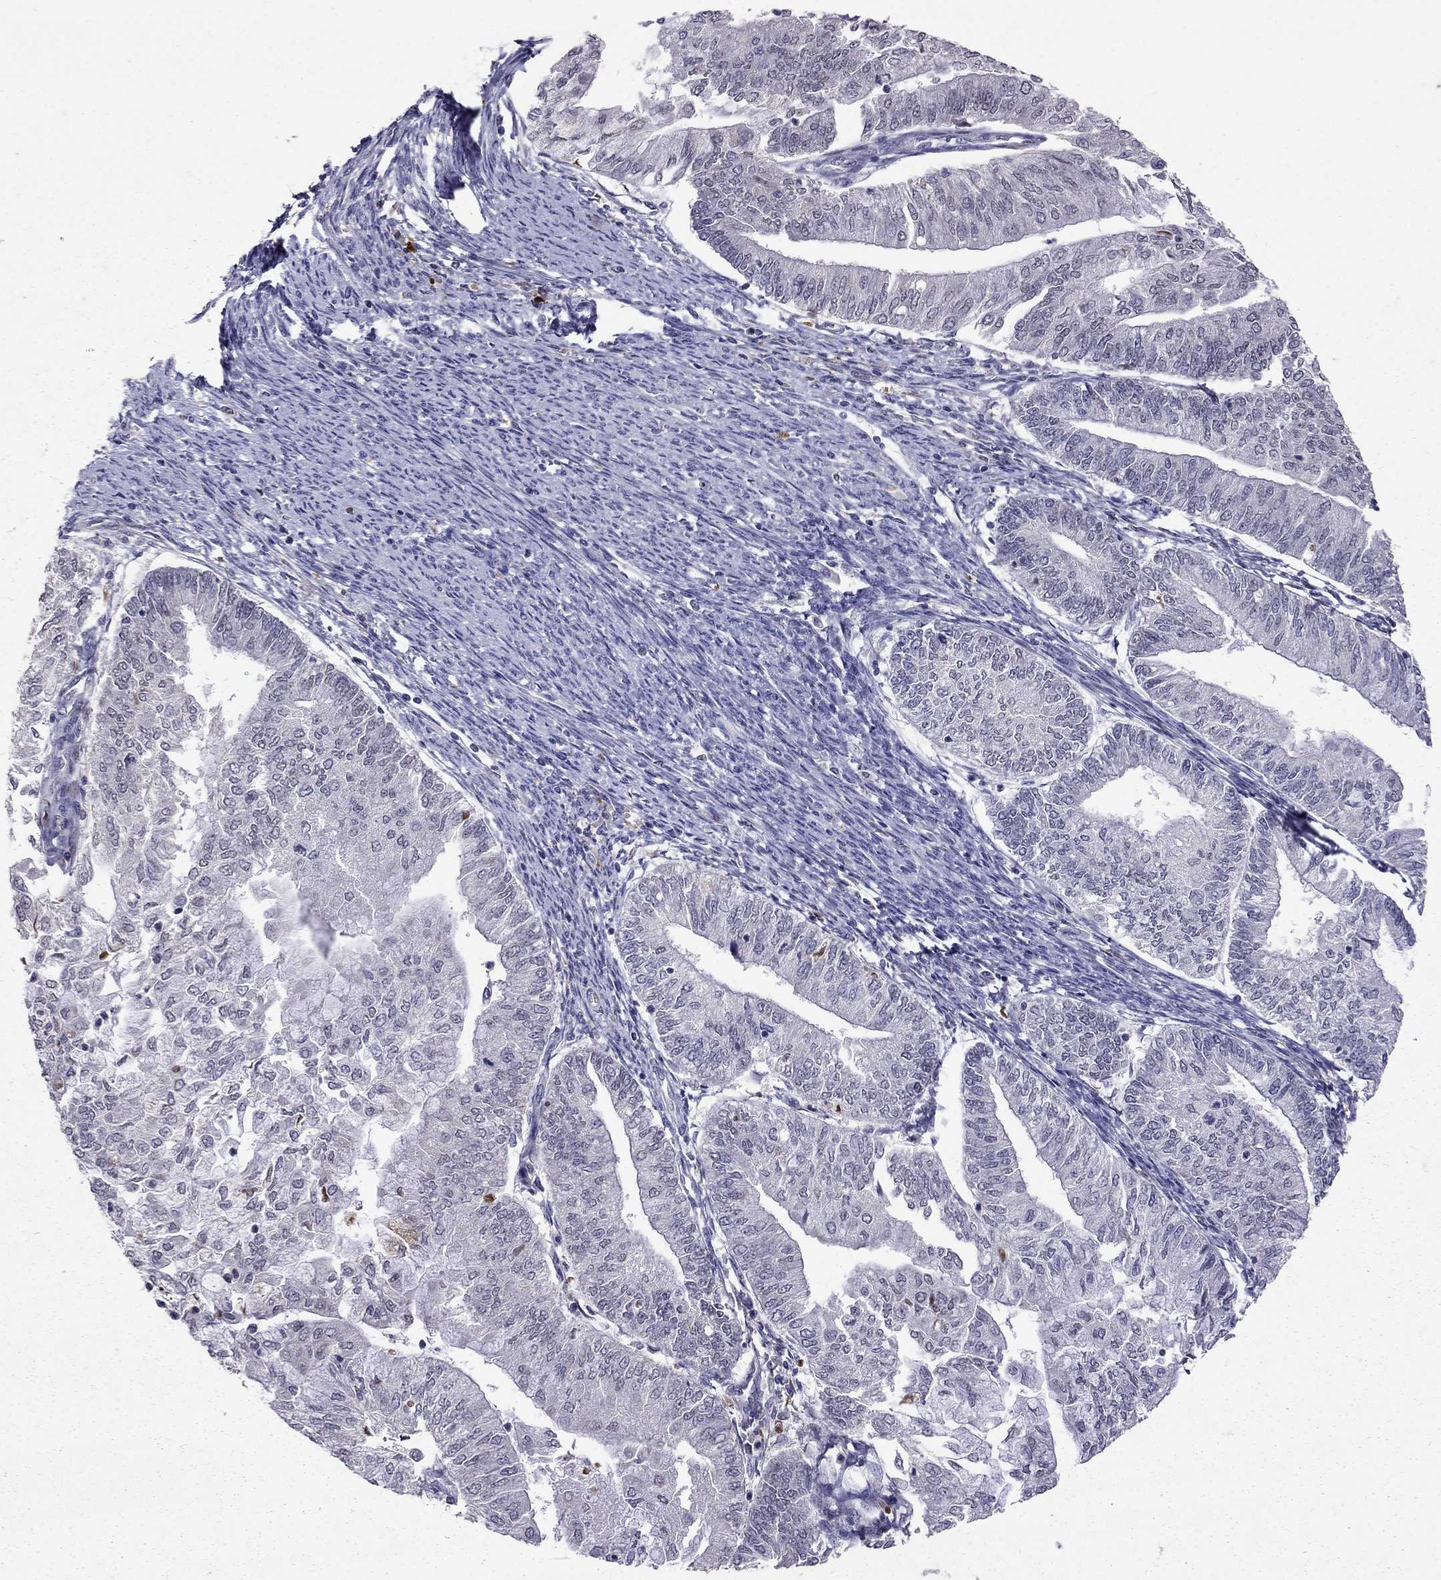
{"staining": {"intensity": "negative", "quantity": "none", "location": "none"}, "tissue": "endometrial cancer", "cell_type": "Tumor cells", "image_type": "cancer", "snomed": [{"axis": "morphology", "description": "Adenocarcinoma, NOS"}, {"axis": "topography", "description": "Endometrium"}], "caption": "A micrograph of endometrial cancer stained for a protein exhibits no brown staining in tumor cells.", "gene": "SERPINA3", "patient": {"sex": "female", "age": 59}}